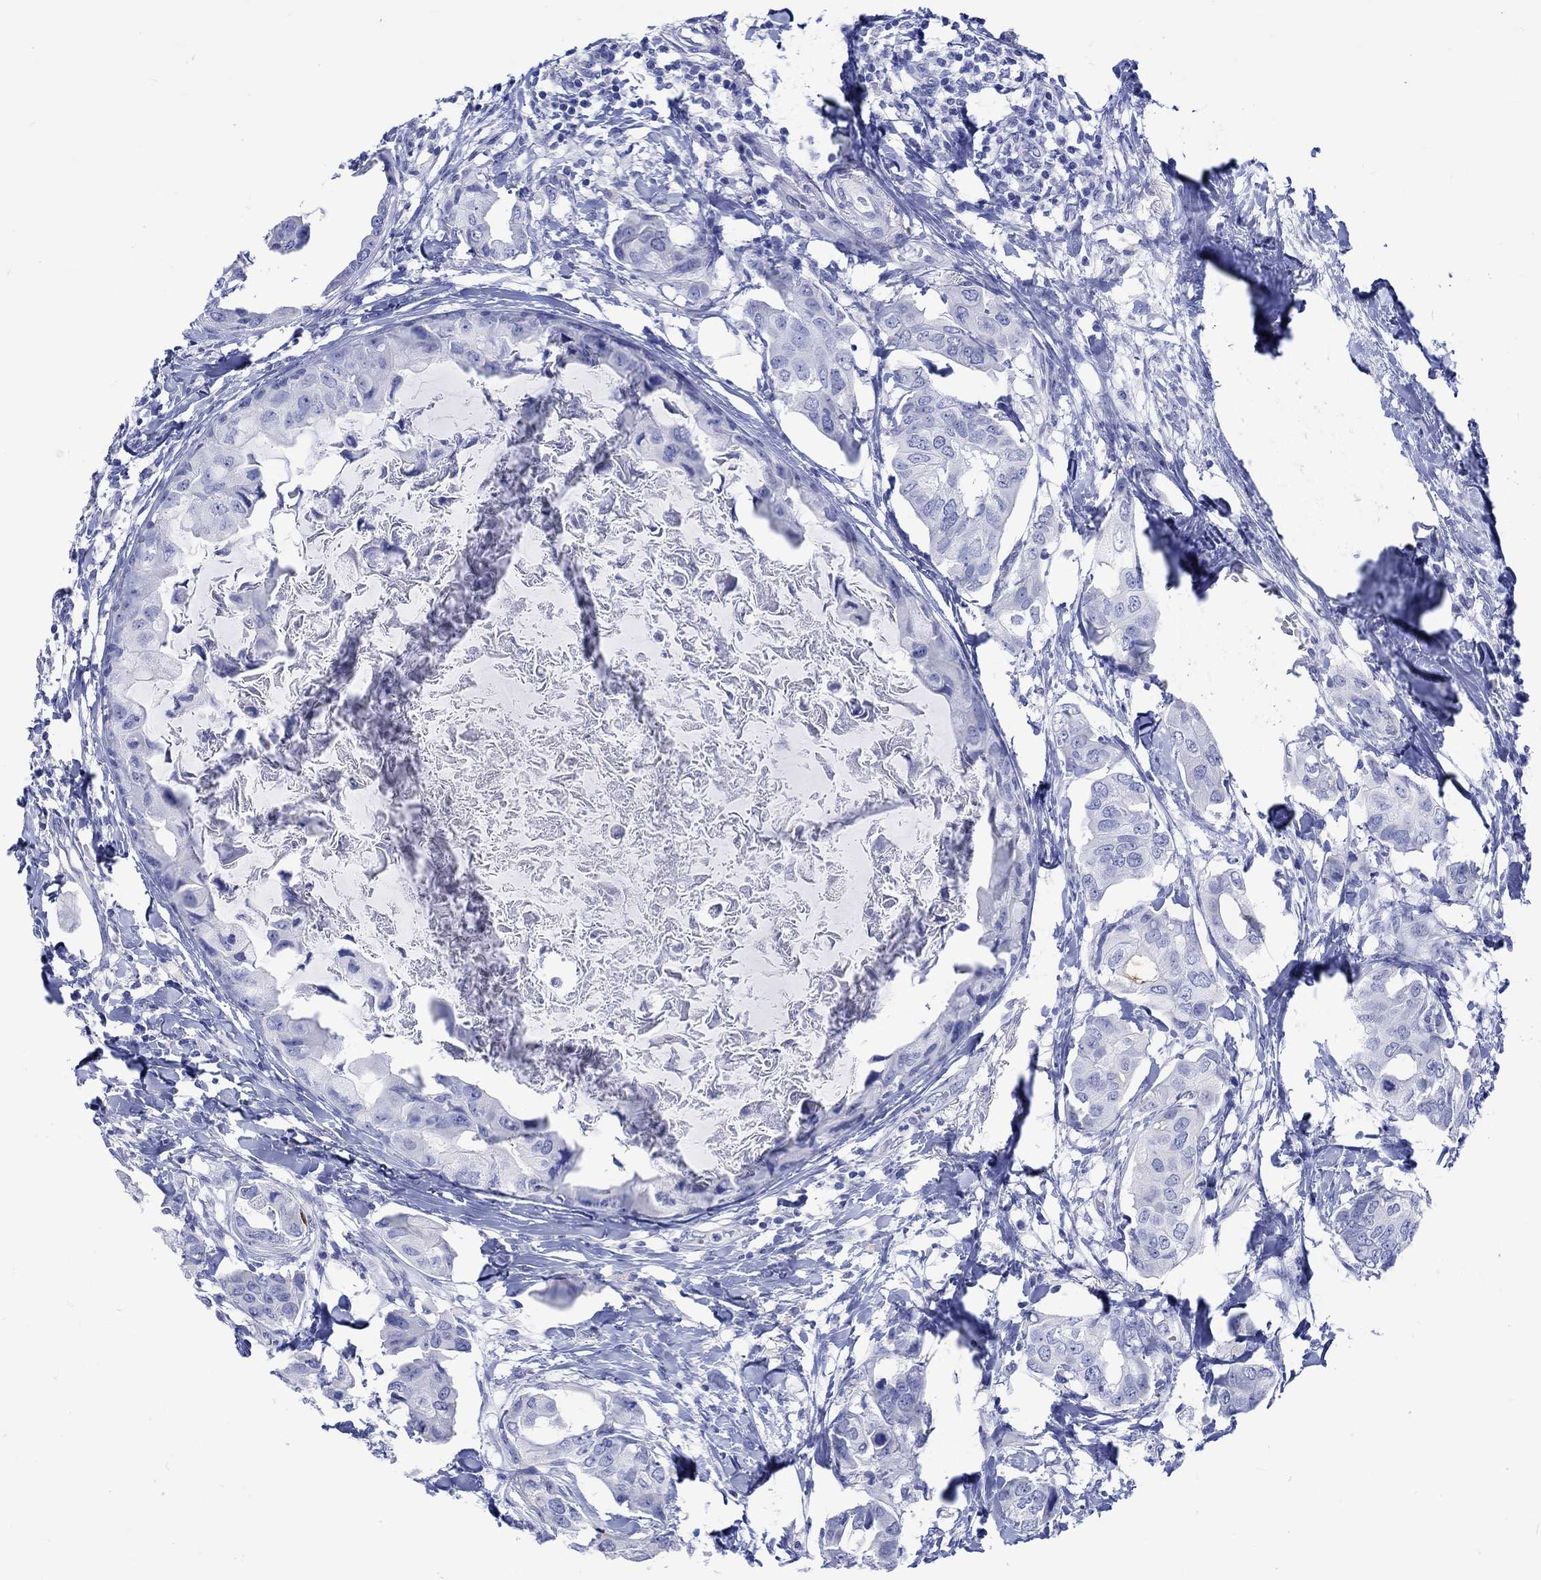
{"staining": {"intensity": "negative", "quantity": "none", "location": "none"}, "tissue": "breast cancer", "cell_type": "Tumor cells", "image_type": "cancer", "snomed": [{"axis": "morphology", "description": "Normal tissue, NOS"}, {"axis": "morphology", "description": "Duct carcinoma"}, {"axis": "topography", "description": "Breast"}], "caption": "Immunohistochemistry image of neoplastic tissue: breast cancer stained with DAB exhibits no significant protein staining in tumor cells.", "gene": "KLHL33", "patient": {"sex": "female", "age": 40}}